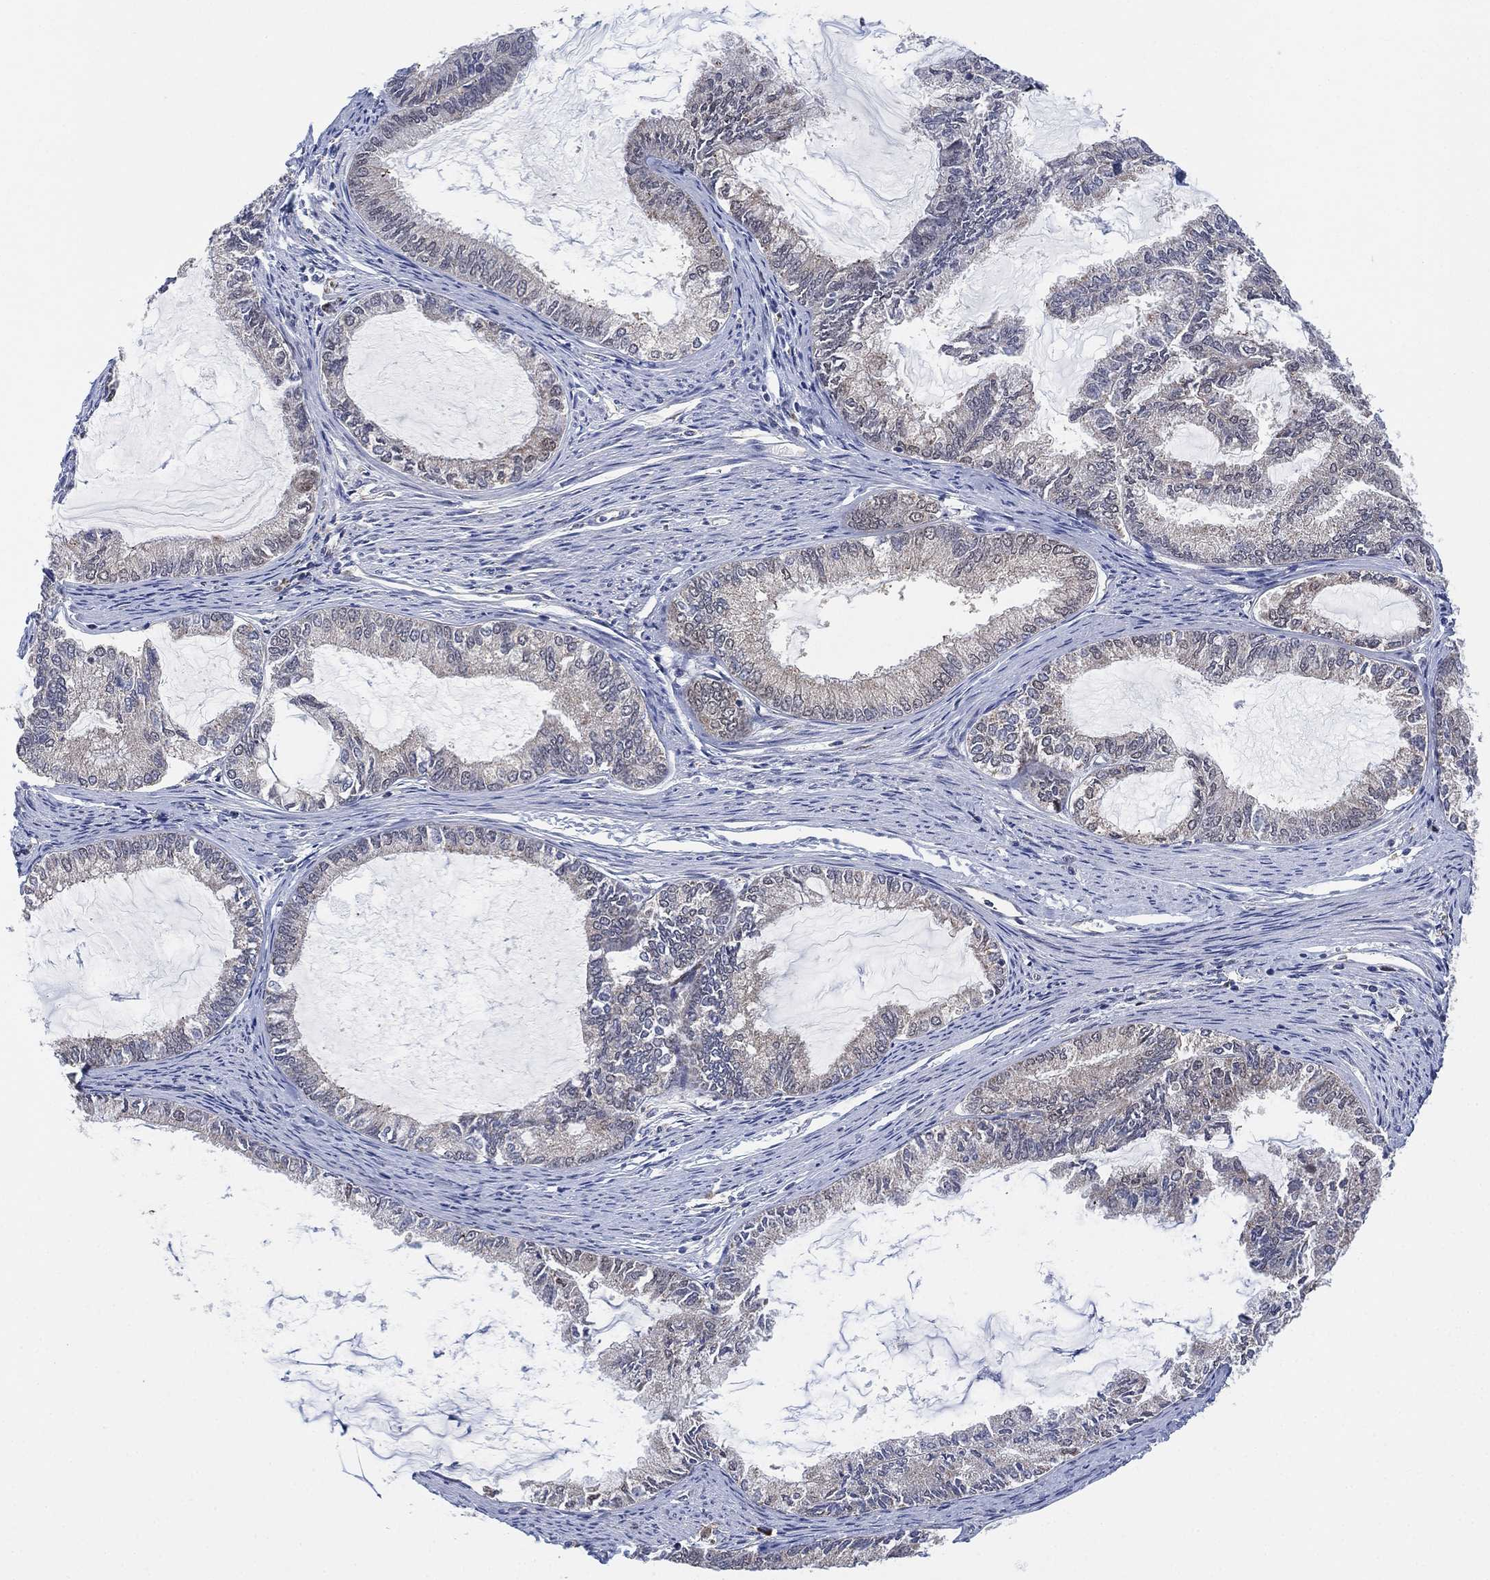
{"staining": {"intensity": "negative", "quantity": "none", "location": "none"}, "tissue": "endometrial cancer", "cell_type": "Tumor cells", "image_type": "cancer", "snomed": [{"axis": "morphology", "description": "Adenocarcinoma, NOS"}, {"axis": "topography", "description": "Endometrium"}], "caption": "The immunohistochemistry photomicrograph has no significant expression in tumor cells of endometrial adenocarcinoma tissue. (Brightfield microscopy of DAB (3,3'-diaminobenzidine) IHC at high magnification).", "gene": "FES", "patient": {"sex": "female", "age": 86}}